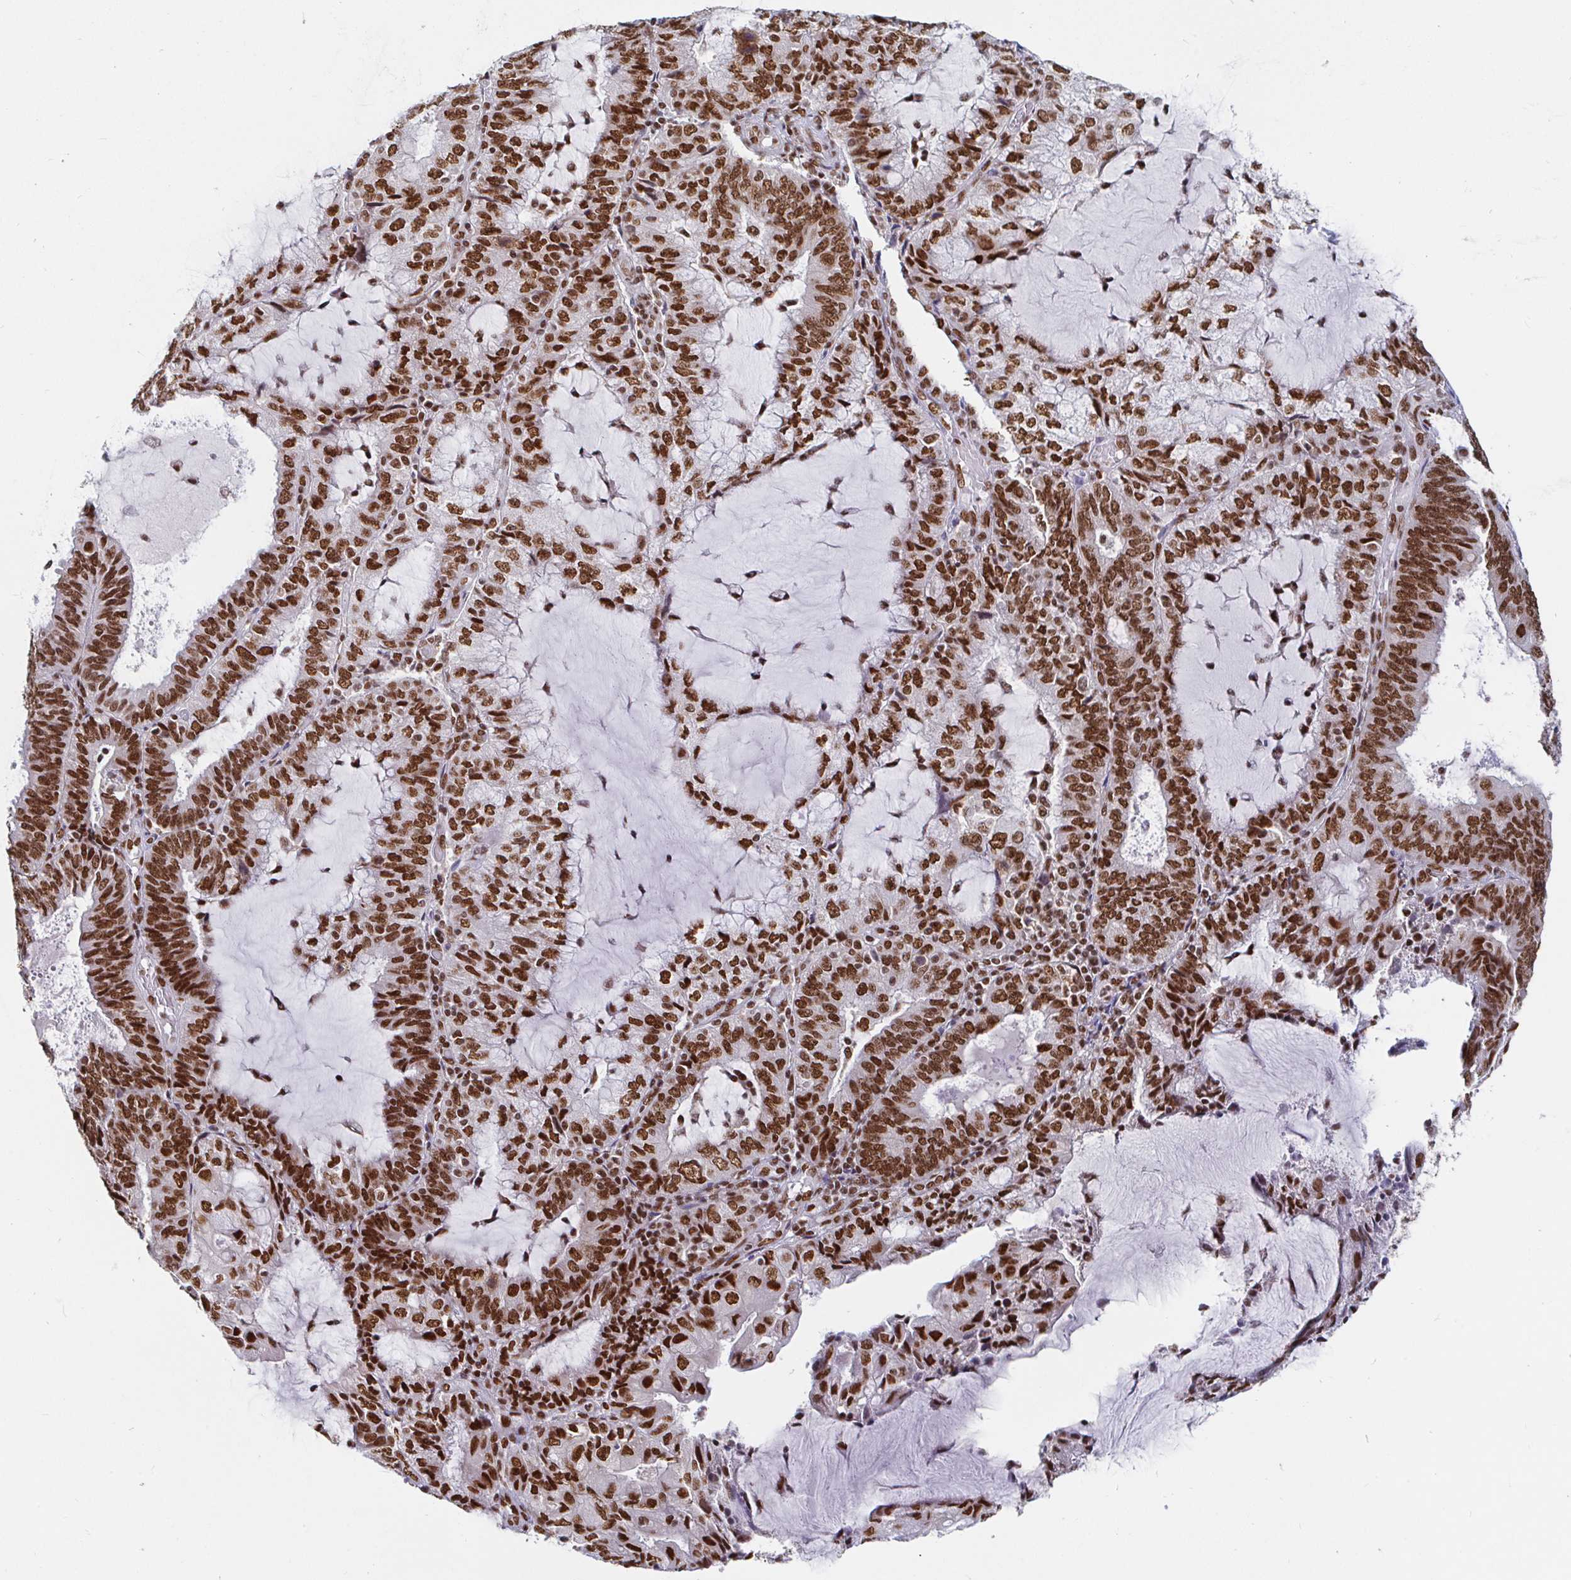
{"staining": {"intensity": "strong", "quantity": ">75%", "location": "nuclear"}, "tissue": "endometrial cancer", "cell_type": "Tumor cells", "image_type": "cancer", "snomed": [{"axis": "morphology", "description": "Adenocarcinoma, NOS"}, {"axis": "topography", "description": "Endometrium"}], "caption": "Immunohistochemical staining of human endometrial cancer displays high levels of strong nuclear positivity in approximately >75% of tumor cells.", "gene": "RBMX", "patient": {"sex": "female", "age": 81}}